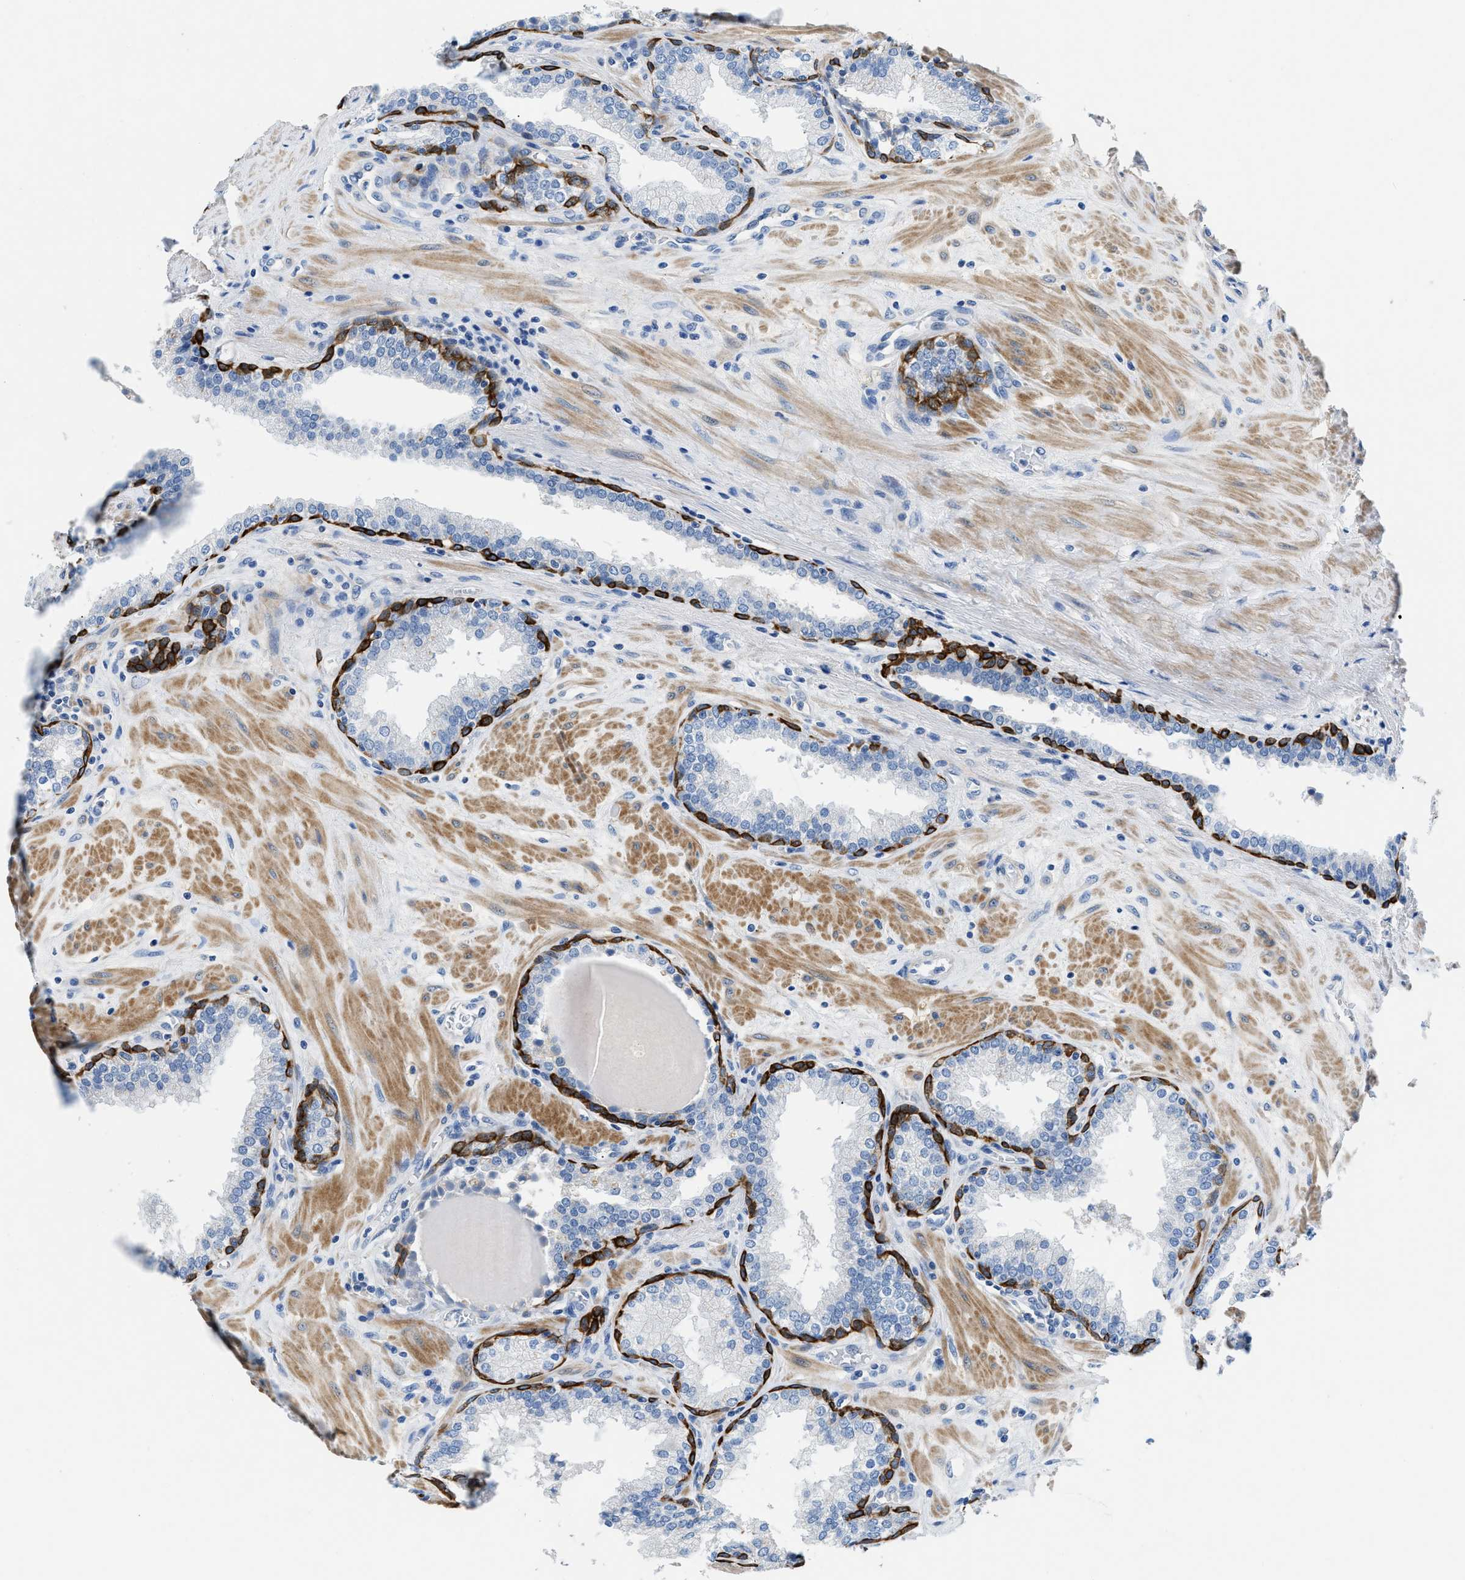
{"staining": {"intensity": "strong", "quantity": "<25%", "location": "cytoplasmic/membranous"}, "tissue": "prostate", "cell_type": "Glandular cells", "image_type": "normal", "snomed": [{"axis": "morphology", "description": "Normal tissue, NOS"}, {"axis": "topography", "description": "Prostate"}], "caption": "IHC (DAB) staining of normal human prostate shows strong cytoplasmic/membranous protein expression in approximately <25% of glandular cells. IHC stains the protein in brown and the nuclei are stained blue.", "gene": "SLC10A6", "patient": {"sex": "male", "age": 51}}